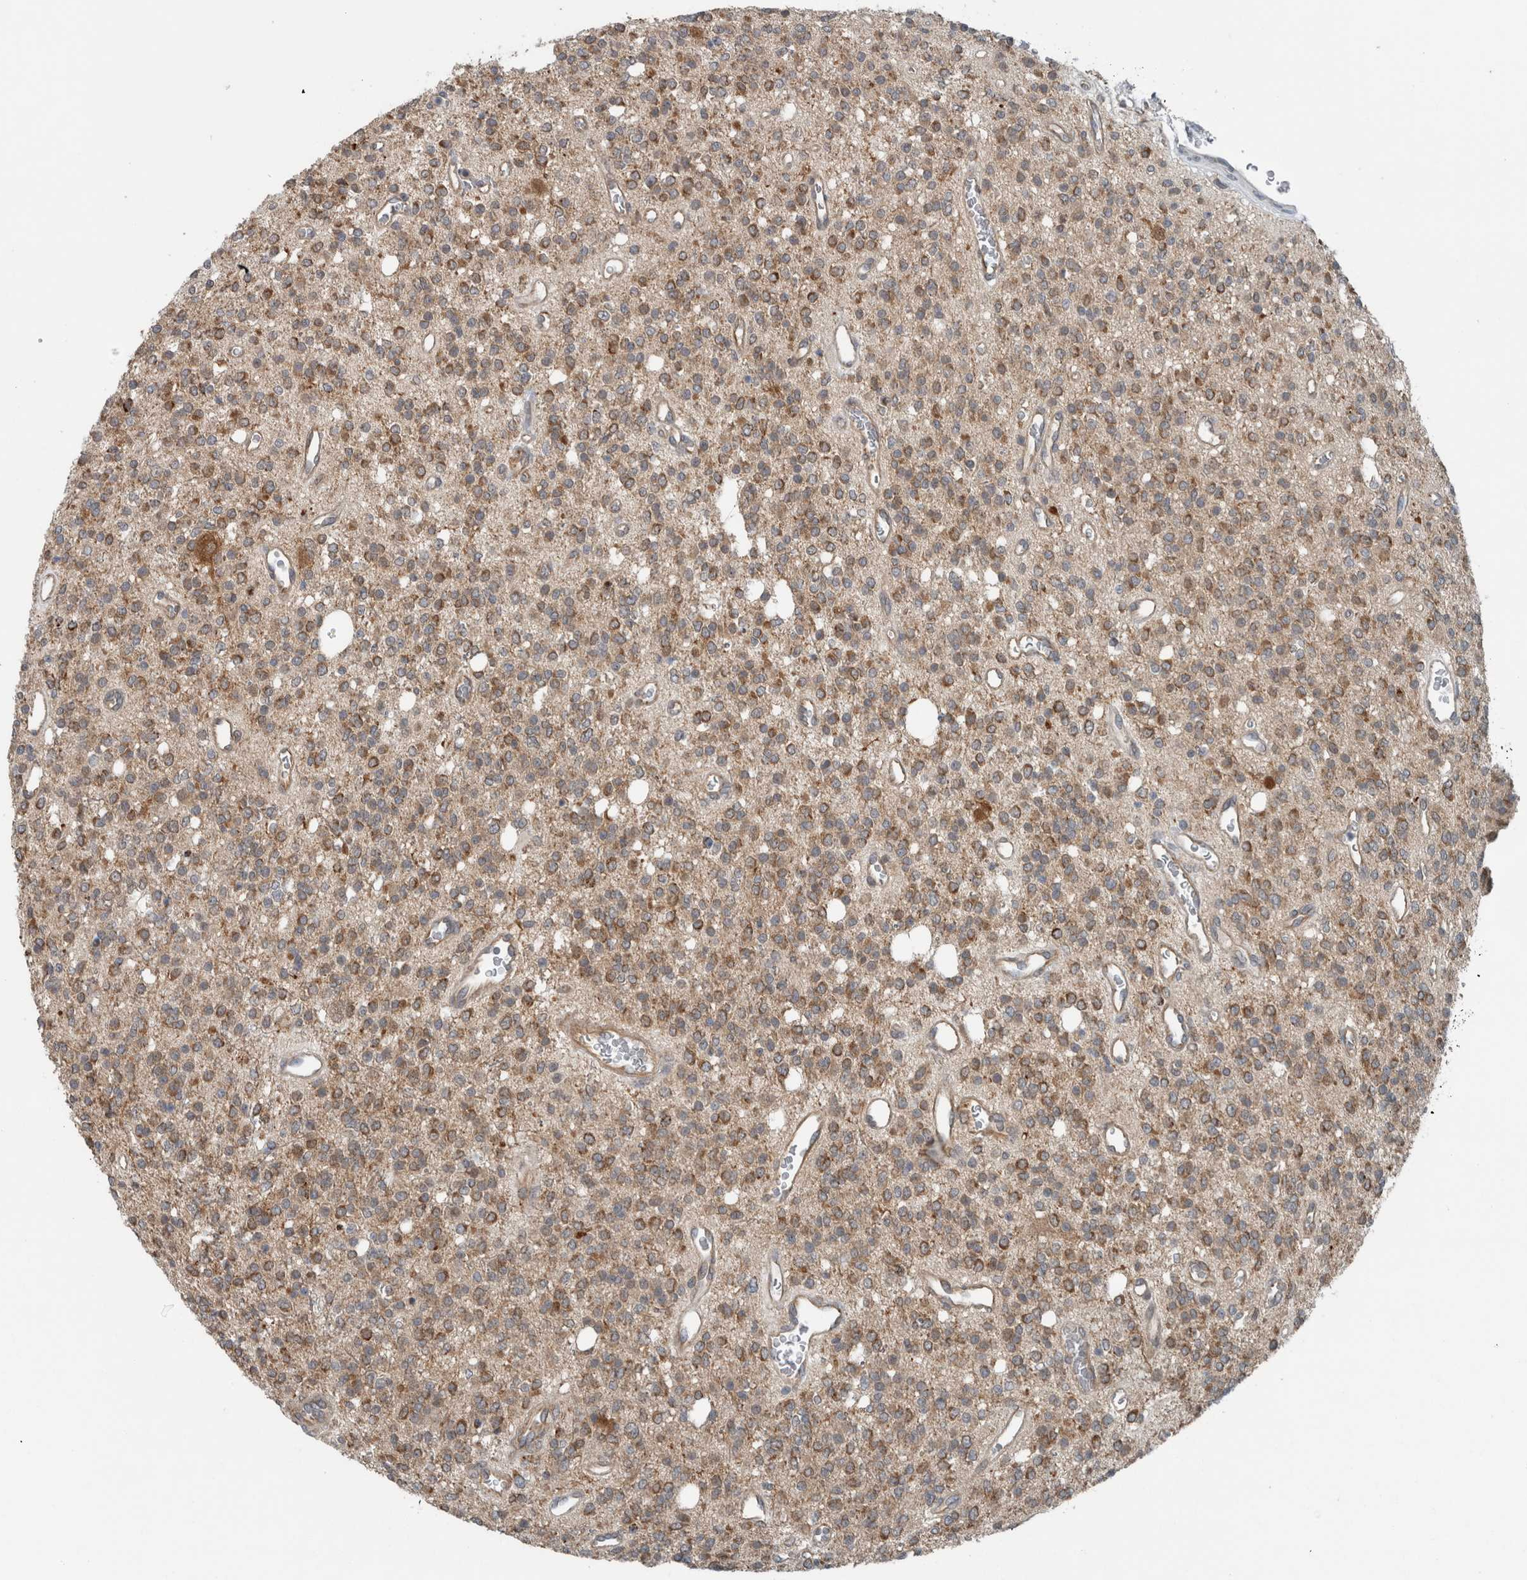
{"staining": {"intensity": "moderate", "quantity": ">75%", "location": "cytoplasmic/membranous"}, "tissue": "glioma", "cell_type": "Tumor cells", "image_type": "cancer", "snomed": [{"axis": "morphology", "description": "Glioma, malignant, High grade"}, {"axis": "topography", "description": "Brain"}], "caption": "IHC of human malignant high-grade glioma shows medium levels of moderate cytoplasmic/membranous staining in about >75% of tumor cells.", "gene": "GBA2", "patient": {"sex": "male", "age": 34}}